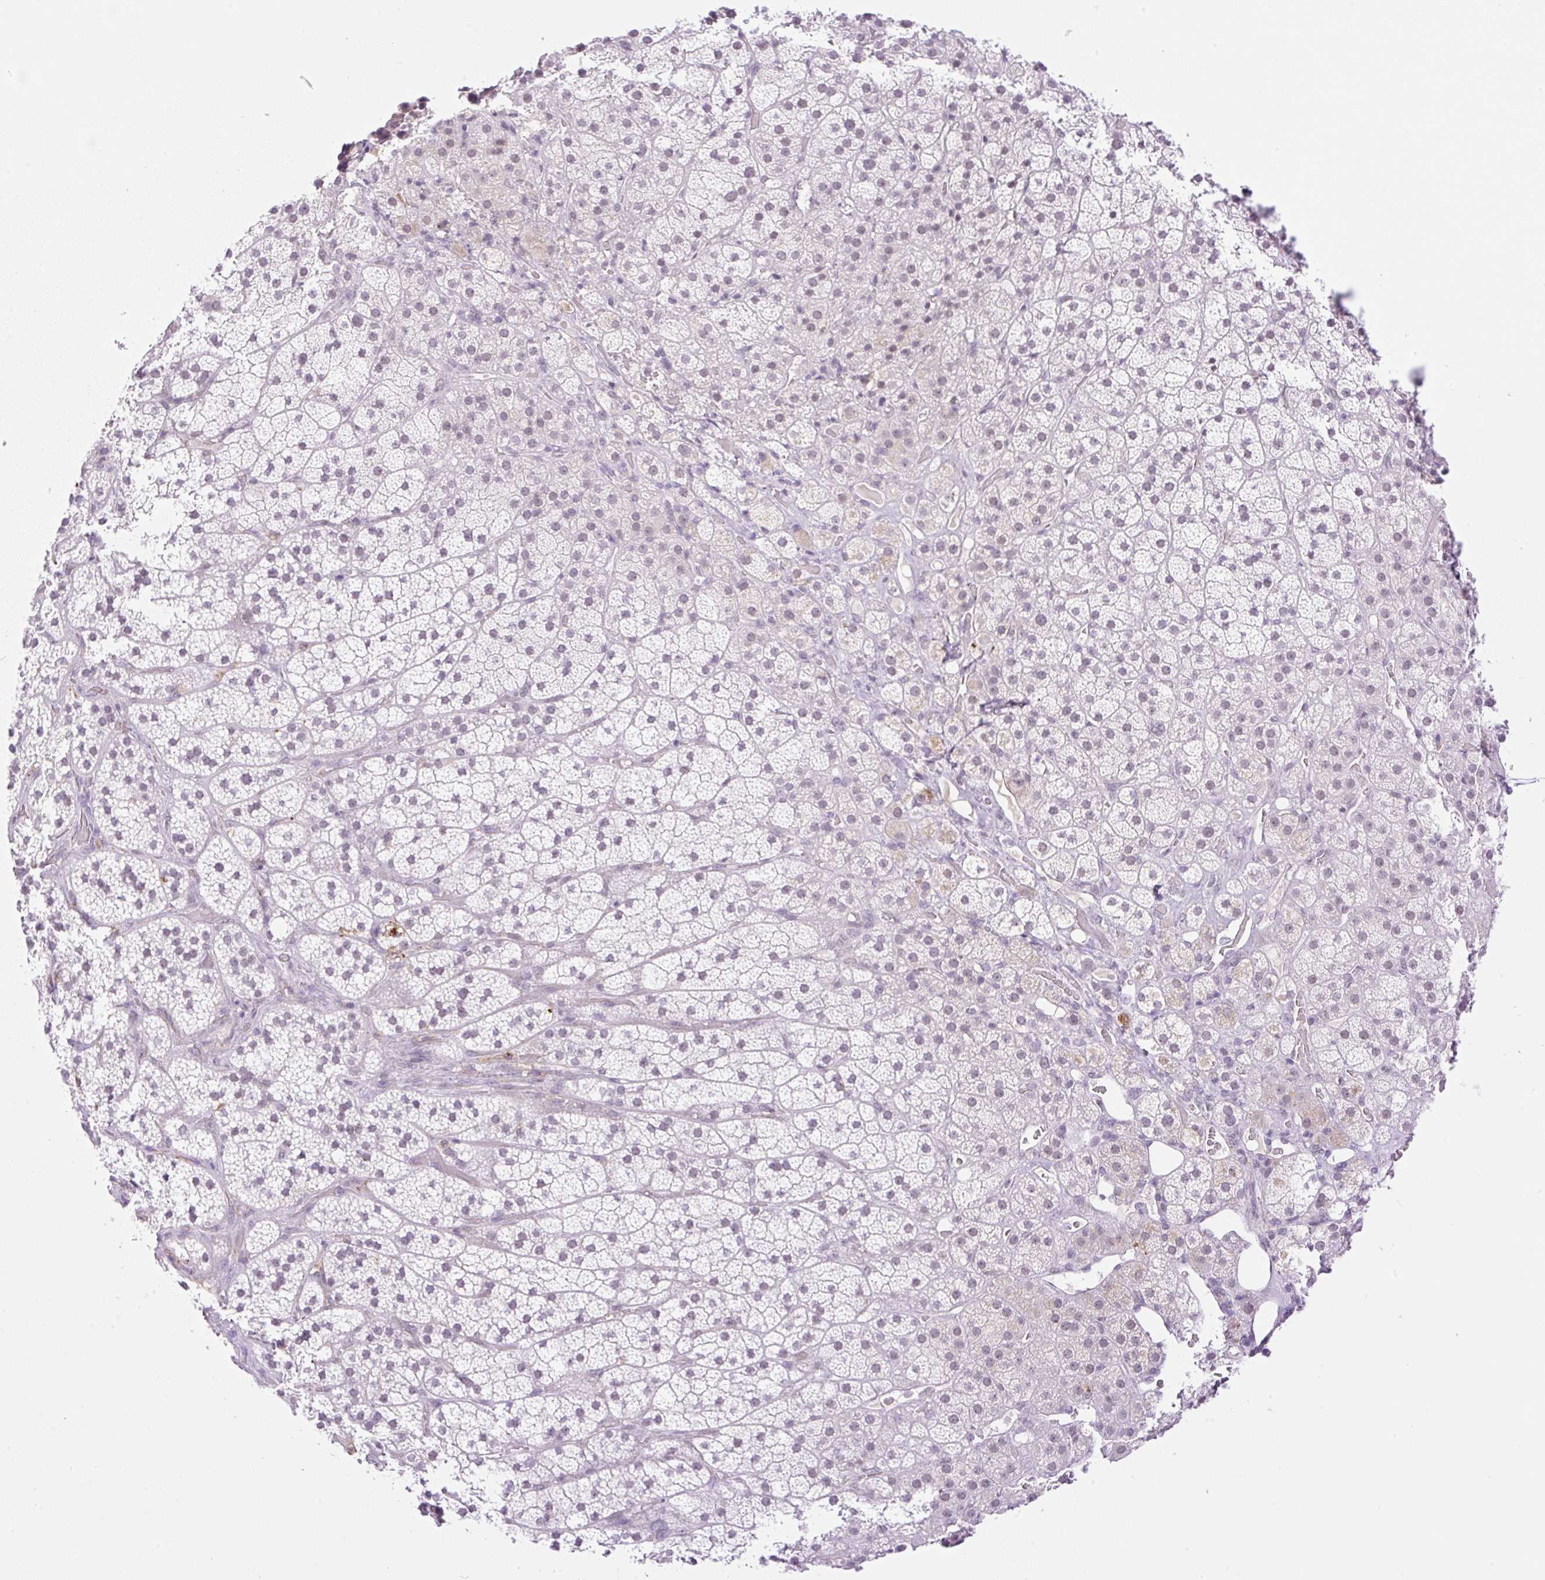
{"staining": {"intensity": "weak", "quantity": "<25%", "location": "nuclear"}, "tissue": "adrenal gland", "cell_type": "Glandular cells", "image_type": "normal", "snomed": [{"axis": "morphology", "description": "Normal tissue, NOS"}, {"axis": "topography", "description": "Adrenal gland"}], "caption": "IHC of benign human adrenal gland shows no expression in glandular cells. Nuclei are stained in blue.", "gene": "PALM3", "patient": {"sex": "male", "age": 57}}